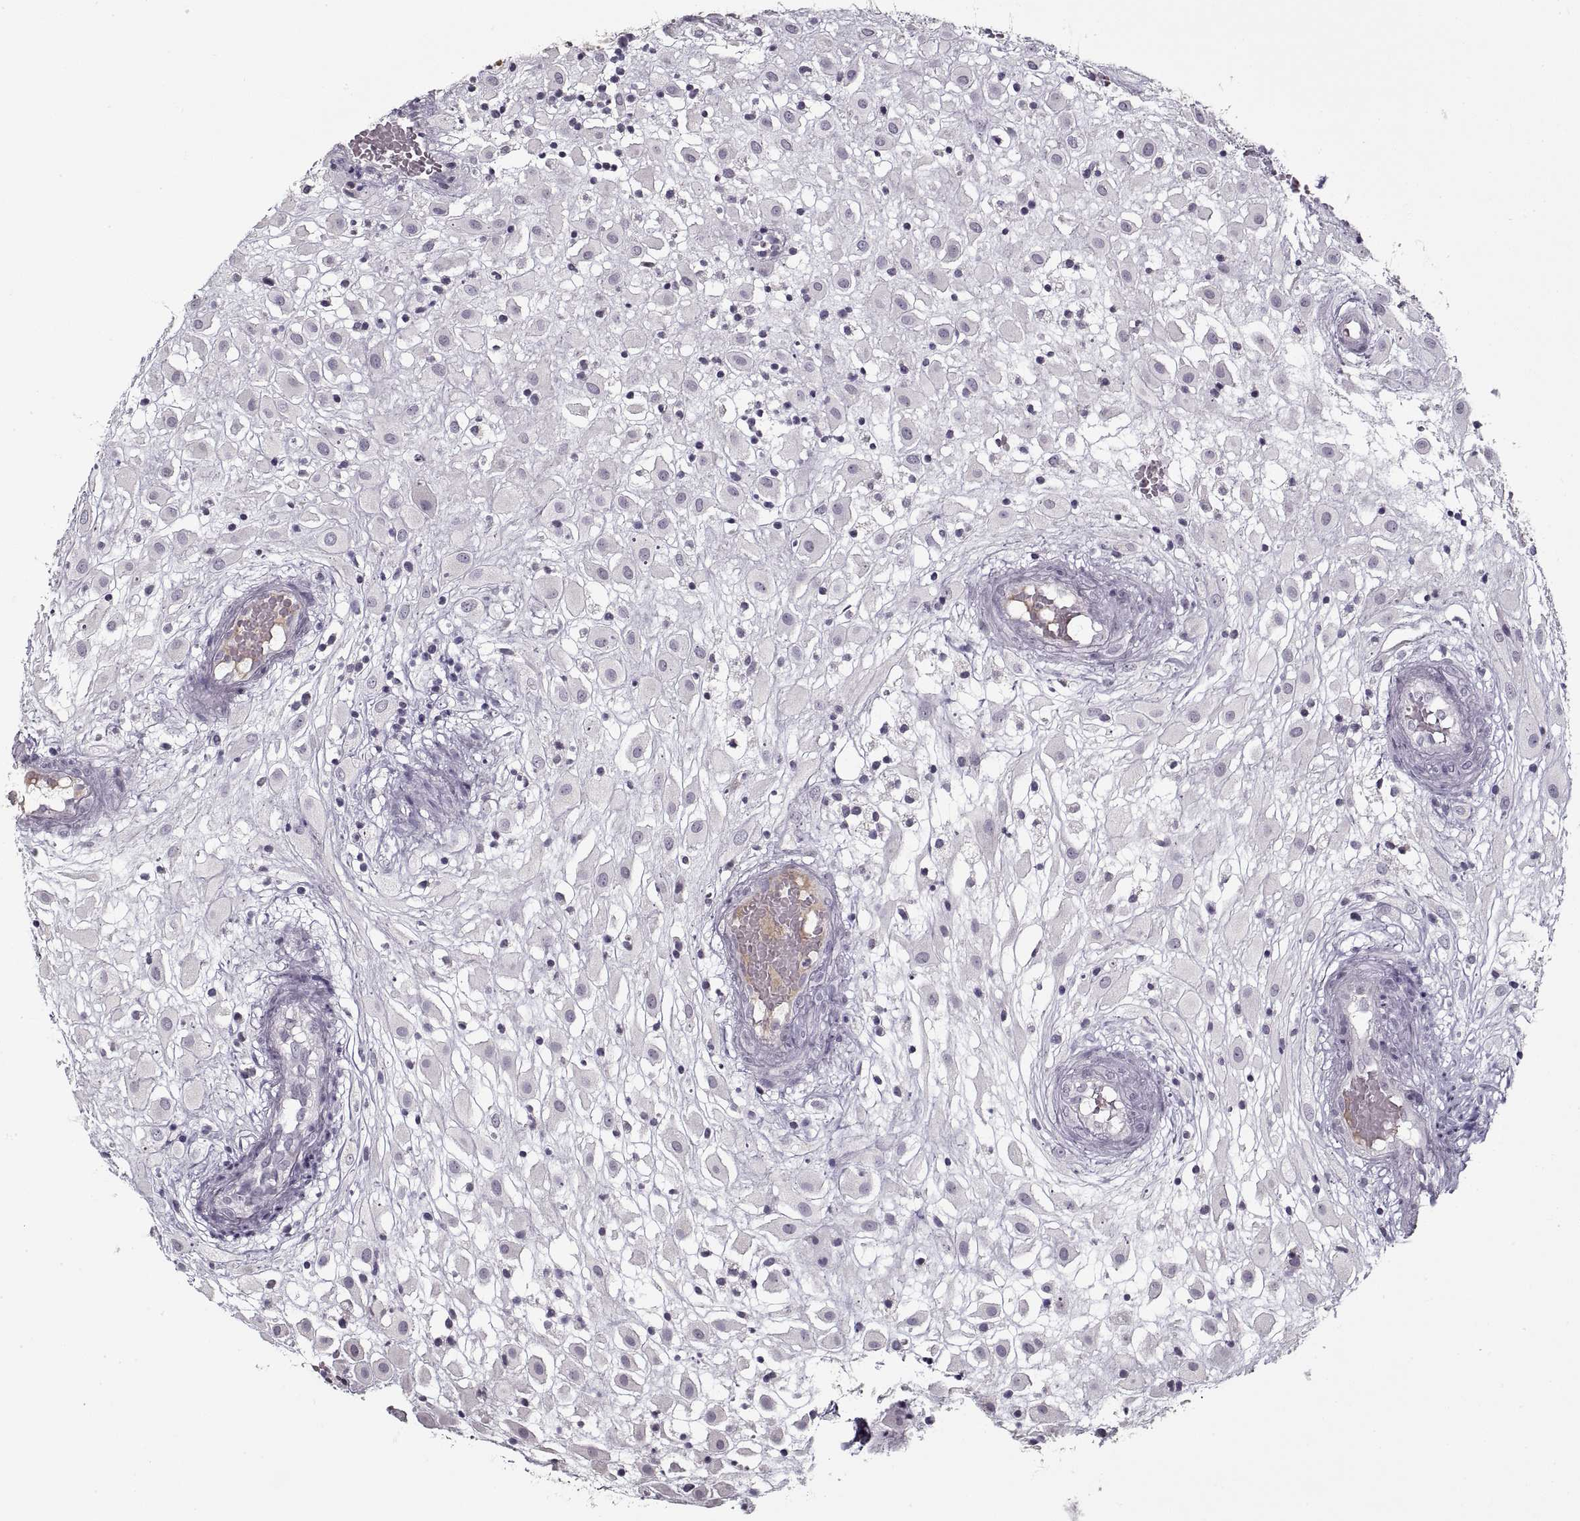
{"staining": {"intensity": "negative", "quantity": "none", "location": "none"}, "tissue": "placenta", "cell_type": "Decidual cells", "image_type": "normal", "snomed": [{"axis": "morphology", "description": "Normal tissue, NOS"}, {"axis": "topography", "description": "Placenta"}], "caption": "IHC histopathology image of benign placenta: human placenta stained with DAB (3,3'-diaminobenzidine) shows no significant protein positivity in decidual cells.", "gene": "GAD2", "patient": {"sex": "female", "age": 24}}